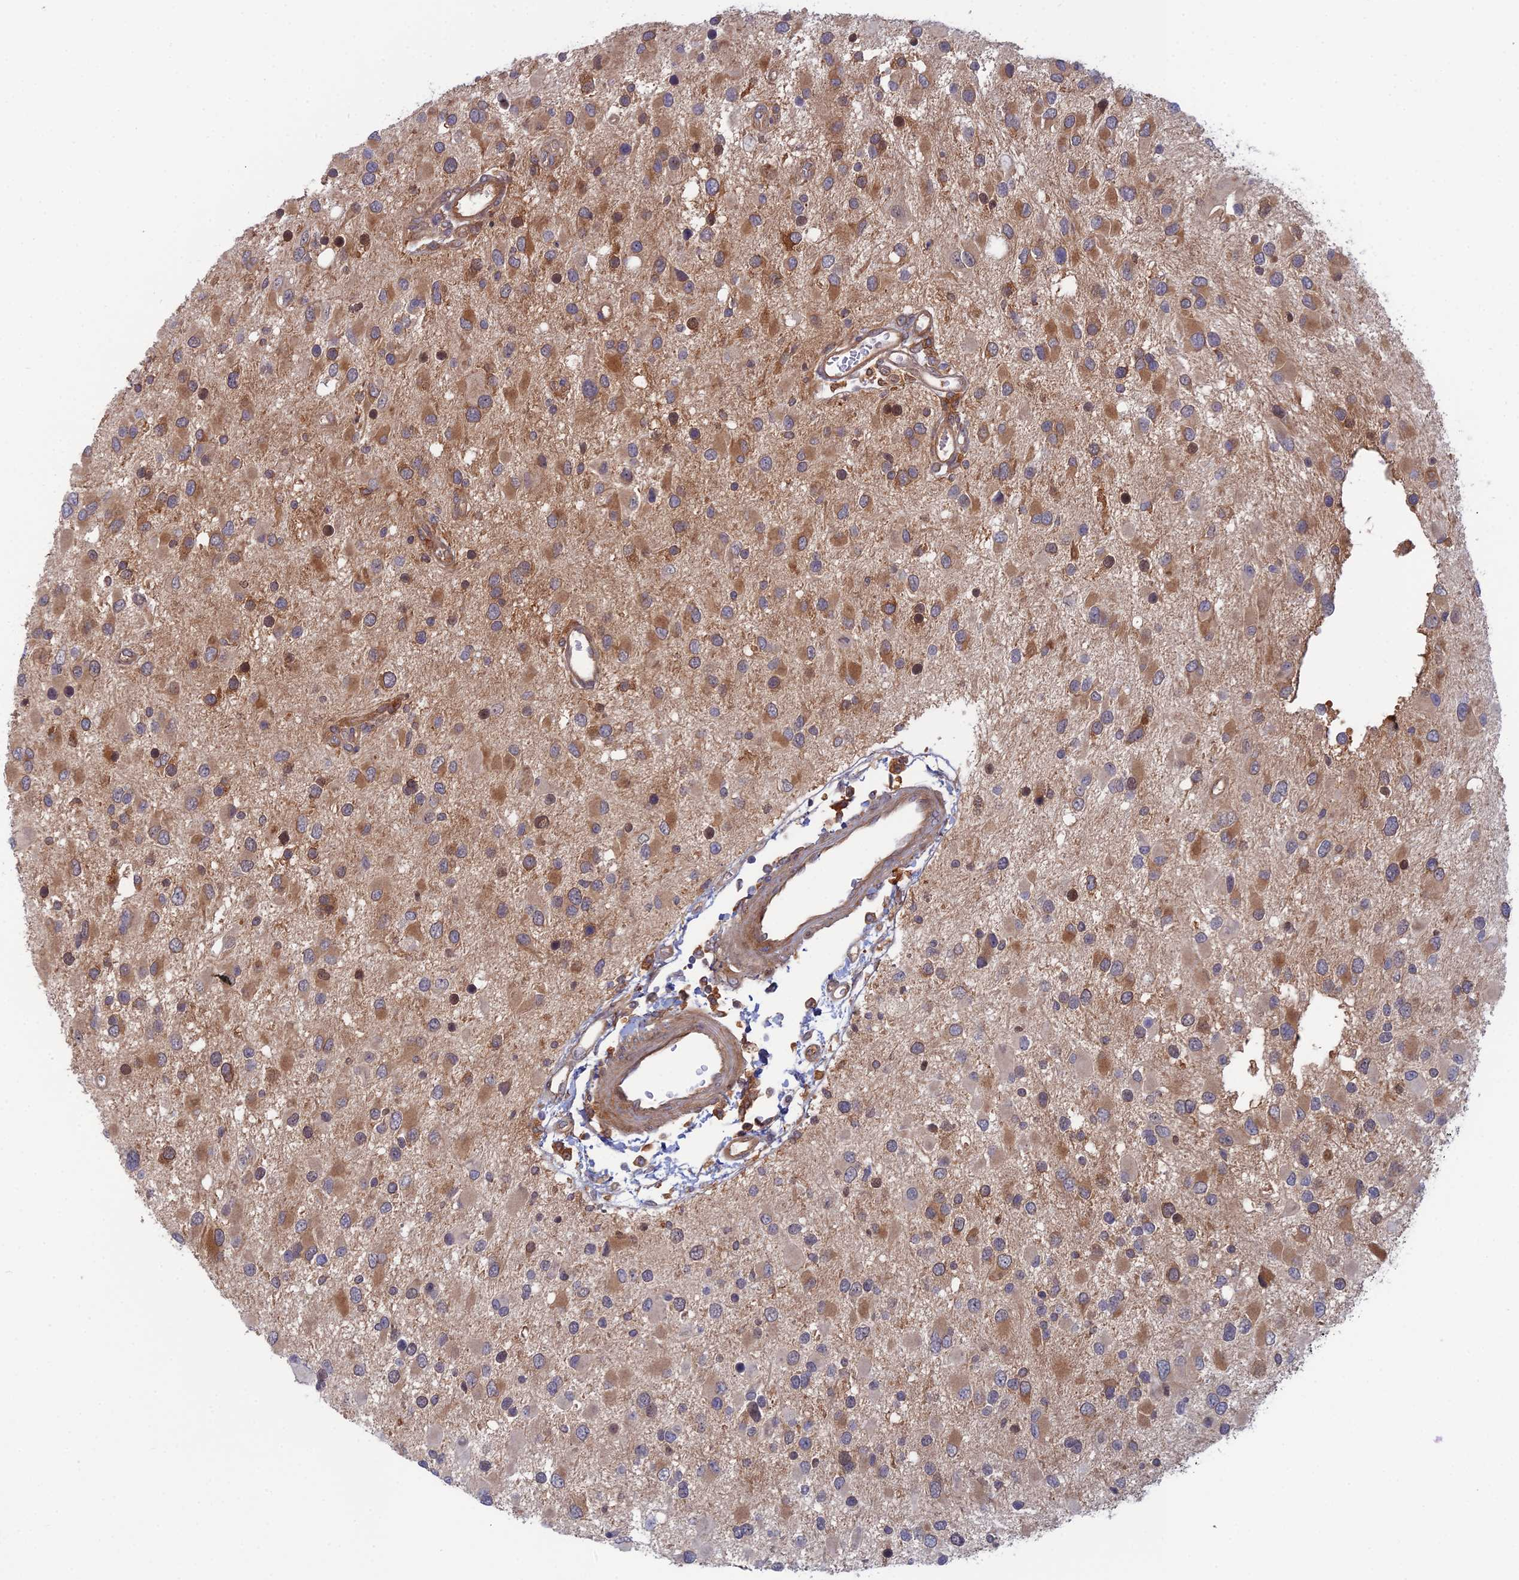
{"staining": {"intensity": "moderate", "quantity": ">75%", "location": "cytoplasmic/membranous"}, "tissue": "glioma", "cell_type": "Tumor cells", "image_type": "cancer", "snomed": [{"axis": "morphology", "description": "Glioma, malignant, High grade"}, {"axis": "topography", "description": "Brain"}], "caption": "Immunohistochemistry (IHC) image of high-grade glioma (malignant) stained for a protein (brown), which shows medium levels of moderate cytoplasmic/membranous positivity in about >75% of tumor cells.", "gene": "ABHD1", "patient": {"sex": "male", "age": 53}}